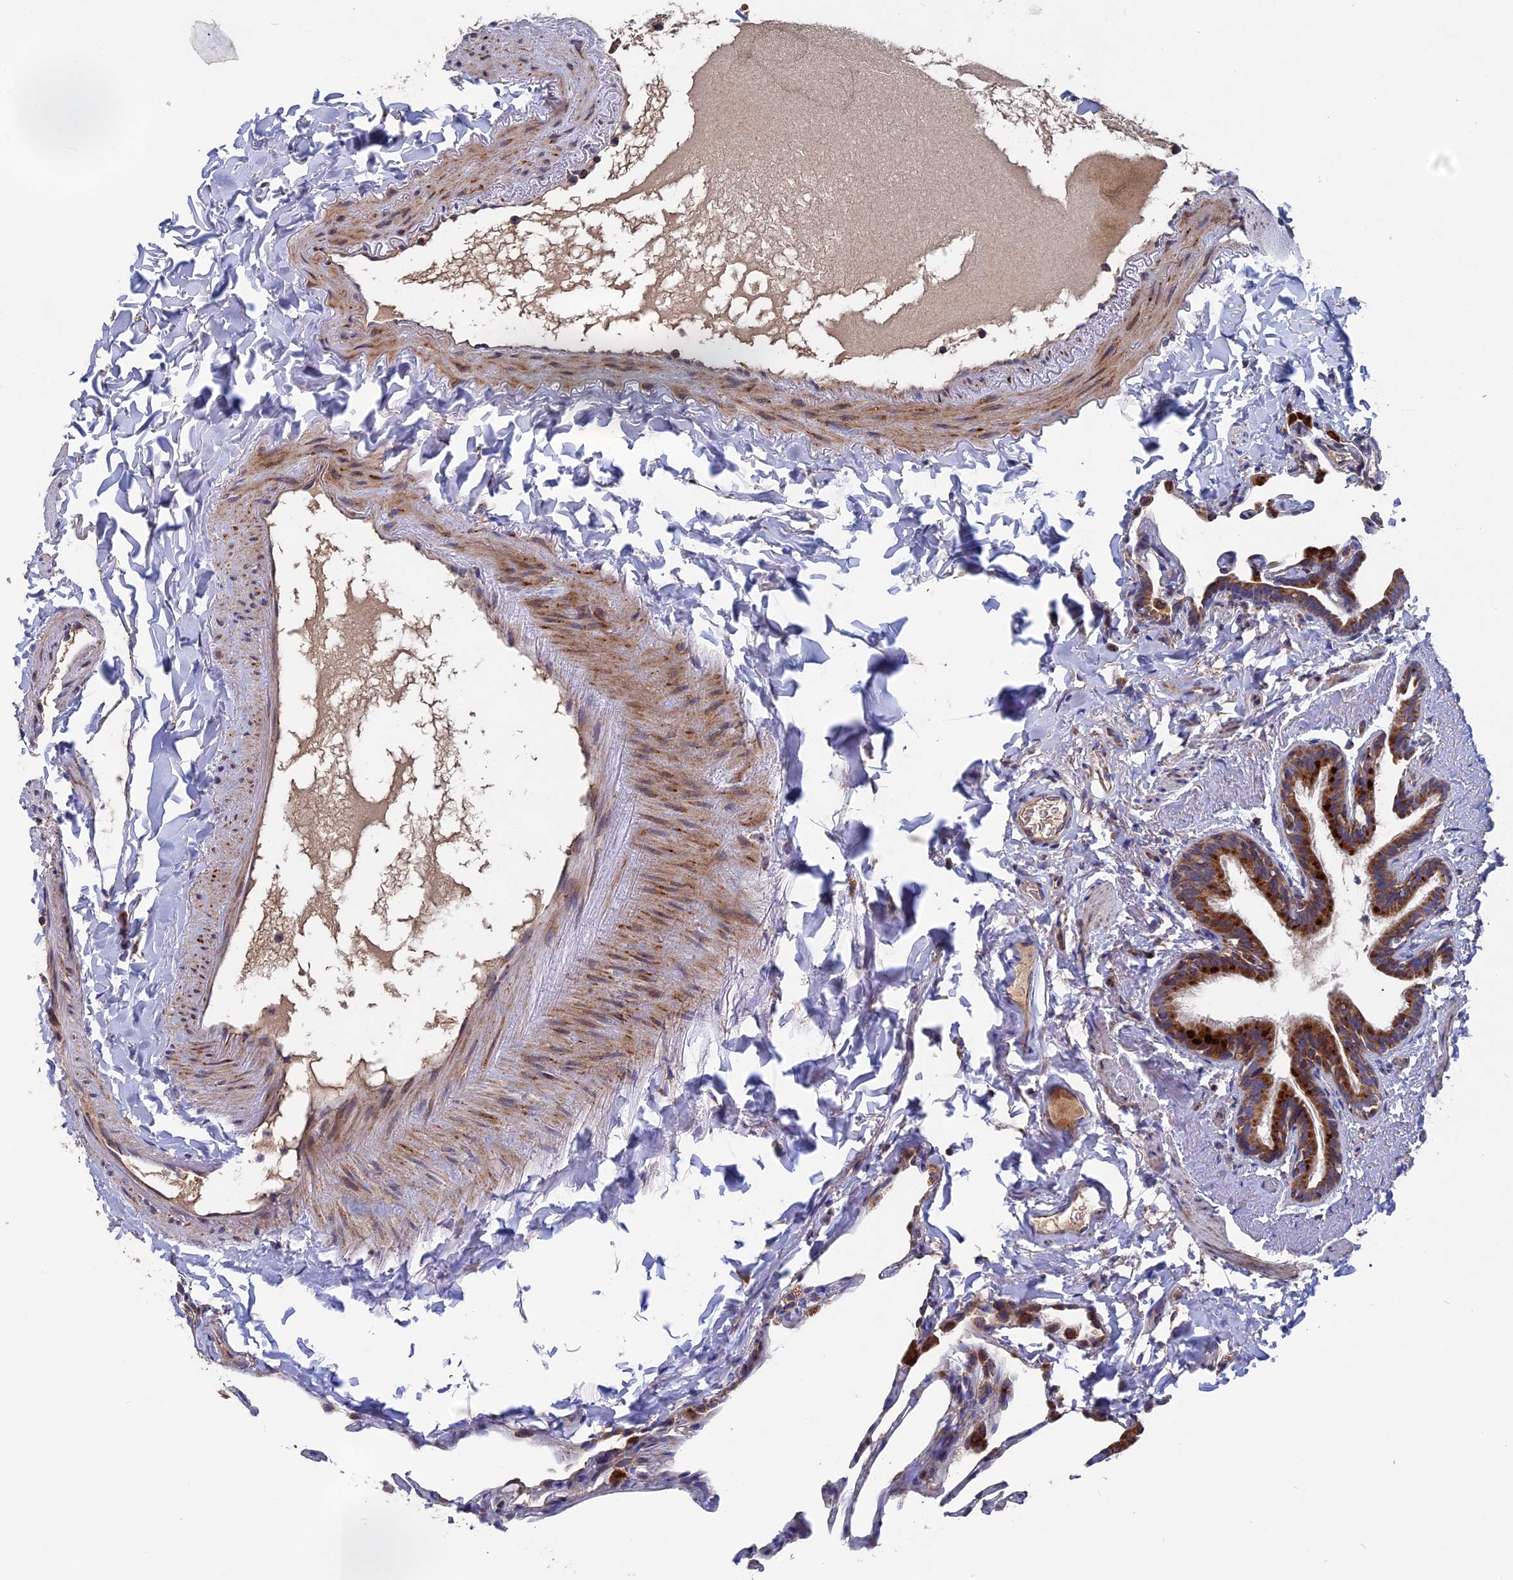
{"staining": {"intensity": "moderate", "quantity": "<25%", "location": "cytoplasmic/membranous"}, "tissue": "lung", "cell_type": "Alveolar cells", "image_type": "normal", "snomed": [{"axis": "morphology", "description": "Normal tissue, NOS"}, {"axis": "topography", "description": "Lung"}], "caption": "Immunohistochemistry (IHC) micrograph of unremarkable lung: lung stained using IHC reveals low levels of moderate protein expression localized specifically in the cytoplasmic/membranous of alveolar cells, appearing as a cytoplasmic/membranous brown color.", "gene": "TGFA", "patient": {"sex": "male", "age": 65}}